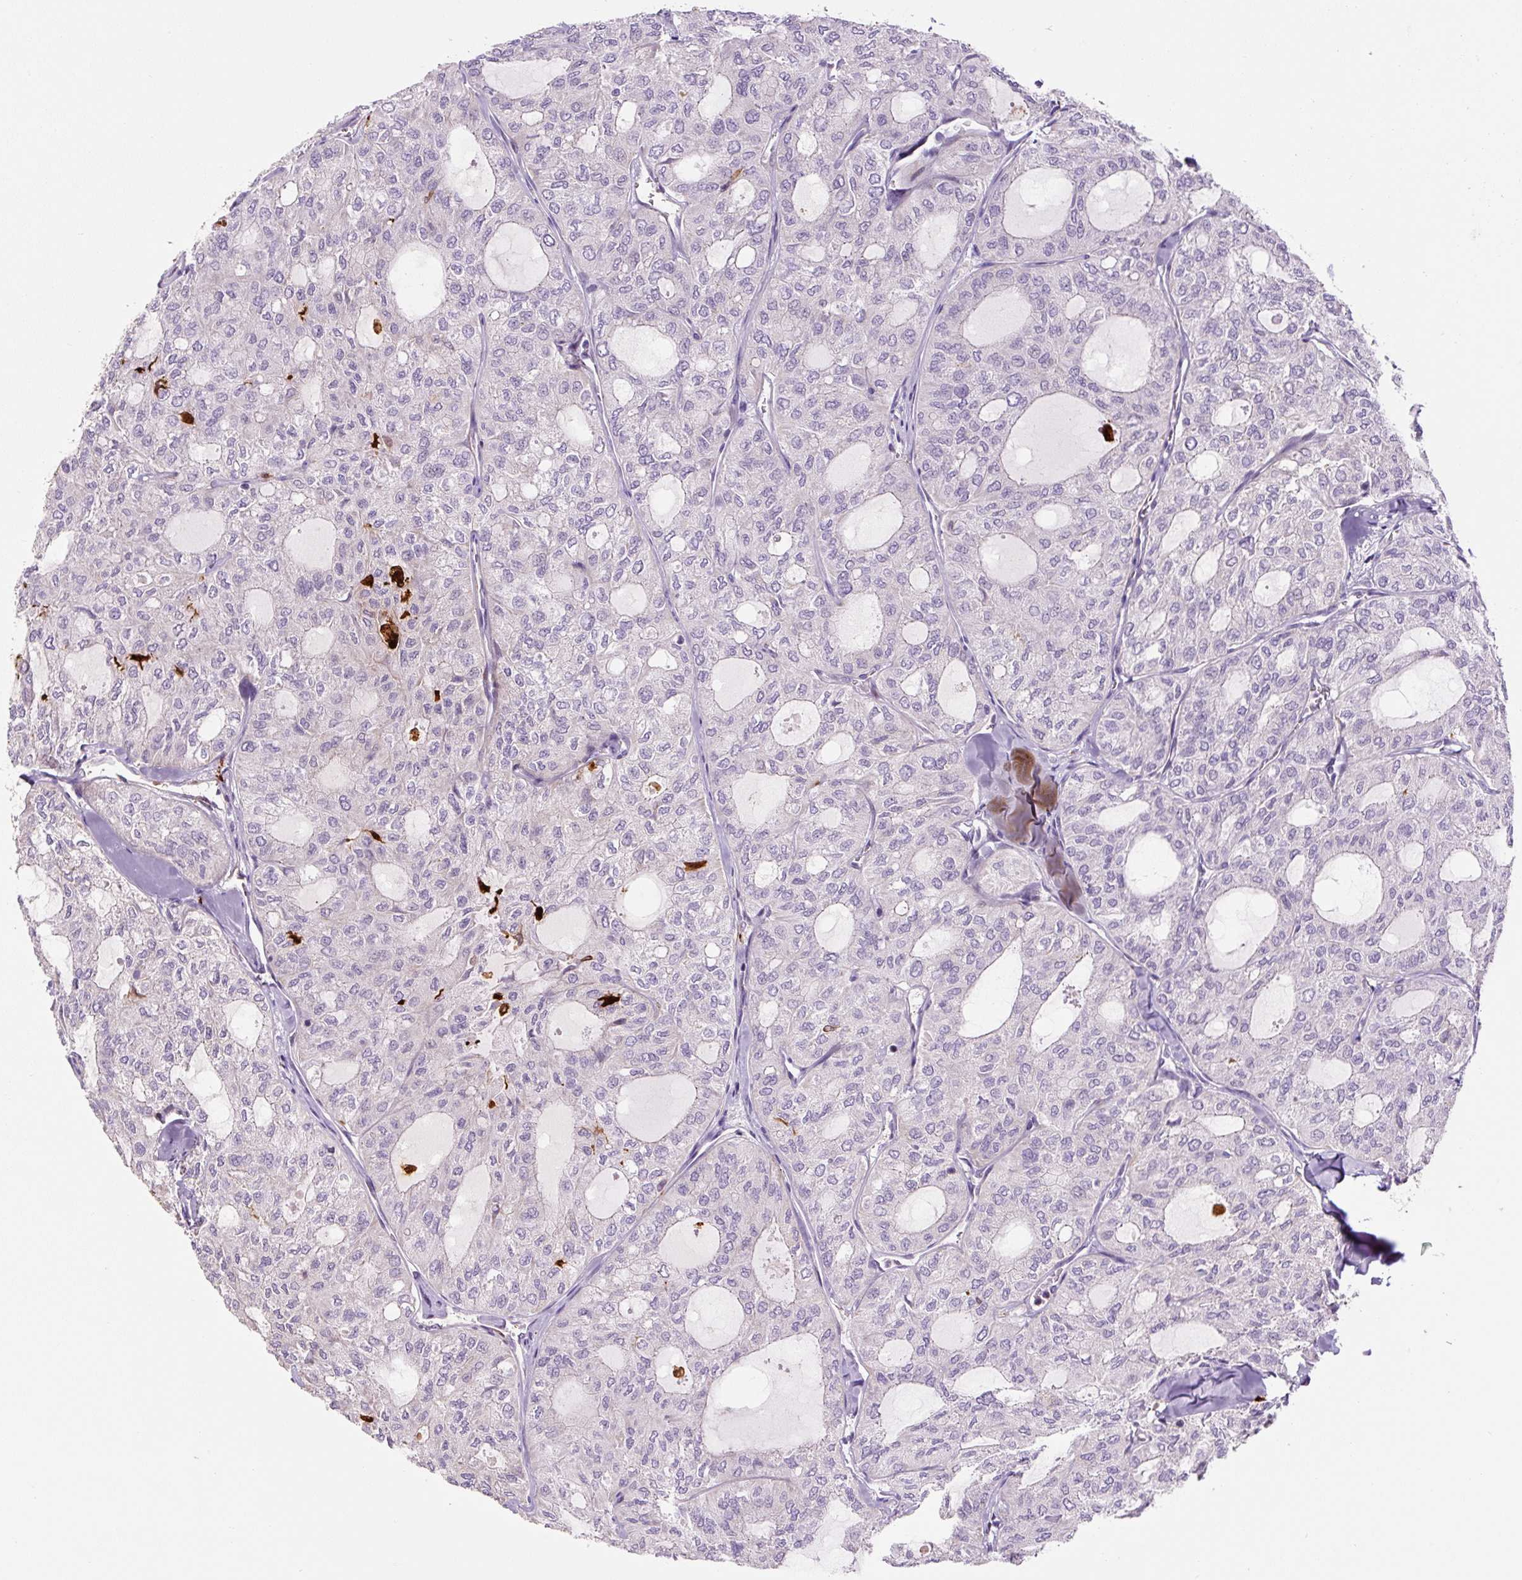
{"staining": {"intensity": "negative", "quantity": "none", "location": "none"}, "tissue": "thyroid cancer", "cell_type": "Tumor cells", "image_type": "cancer", "snomed": [{"axis": "morphology", "description": "Follicular adenoma carcinoma, NOS"}, {"axis": "topography", "description": "Thyroid gland"}], "caption": "IHC of follicular adenoma carcinoma (thyroid) shows no expression in tumor cells.", "gene": "FUT10", "patient": {"sex": "male", "age": 75}}